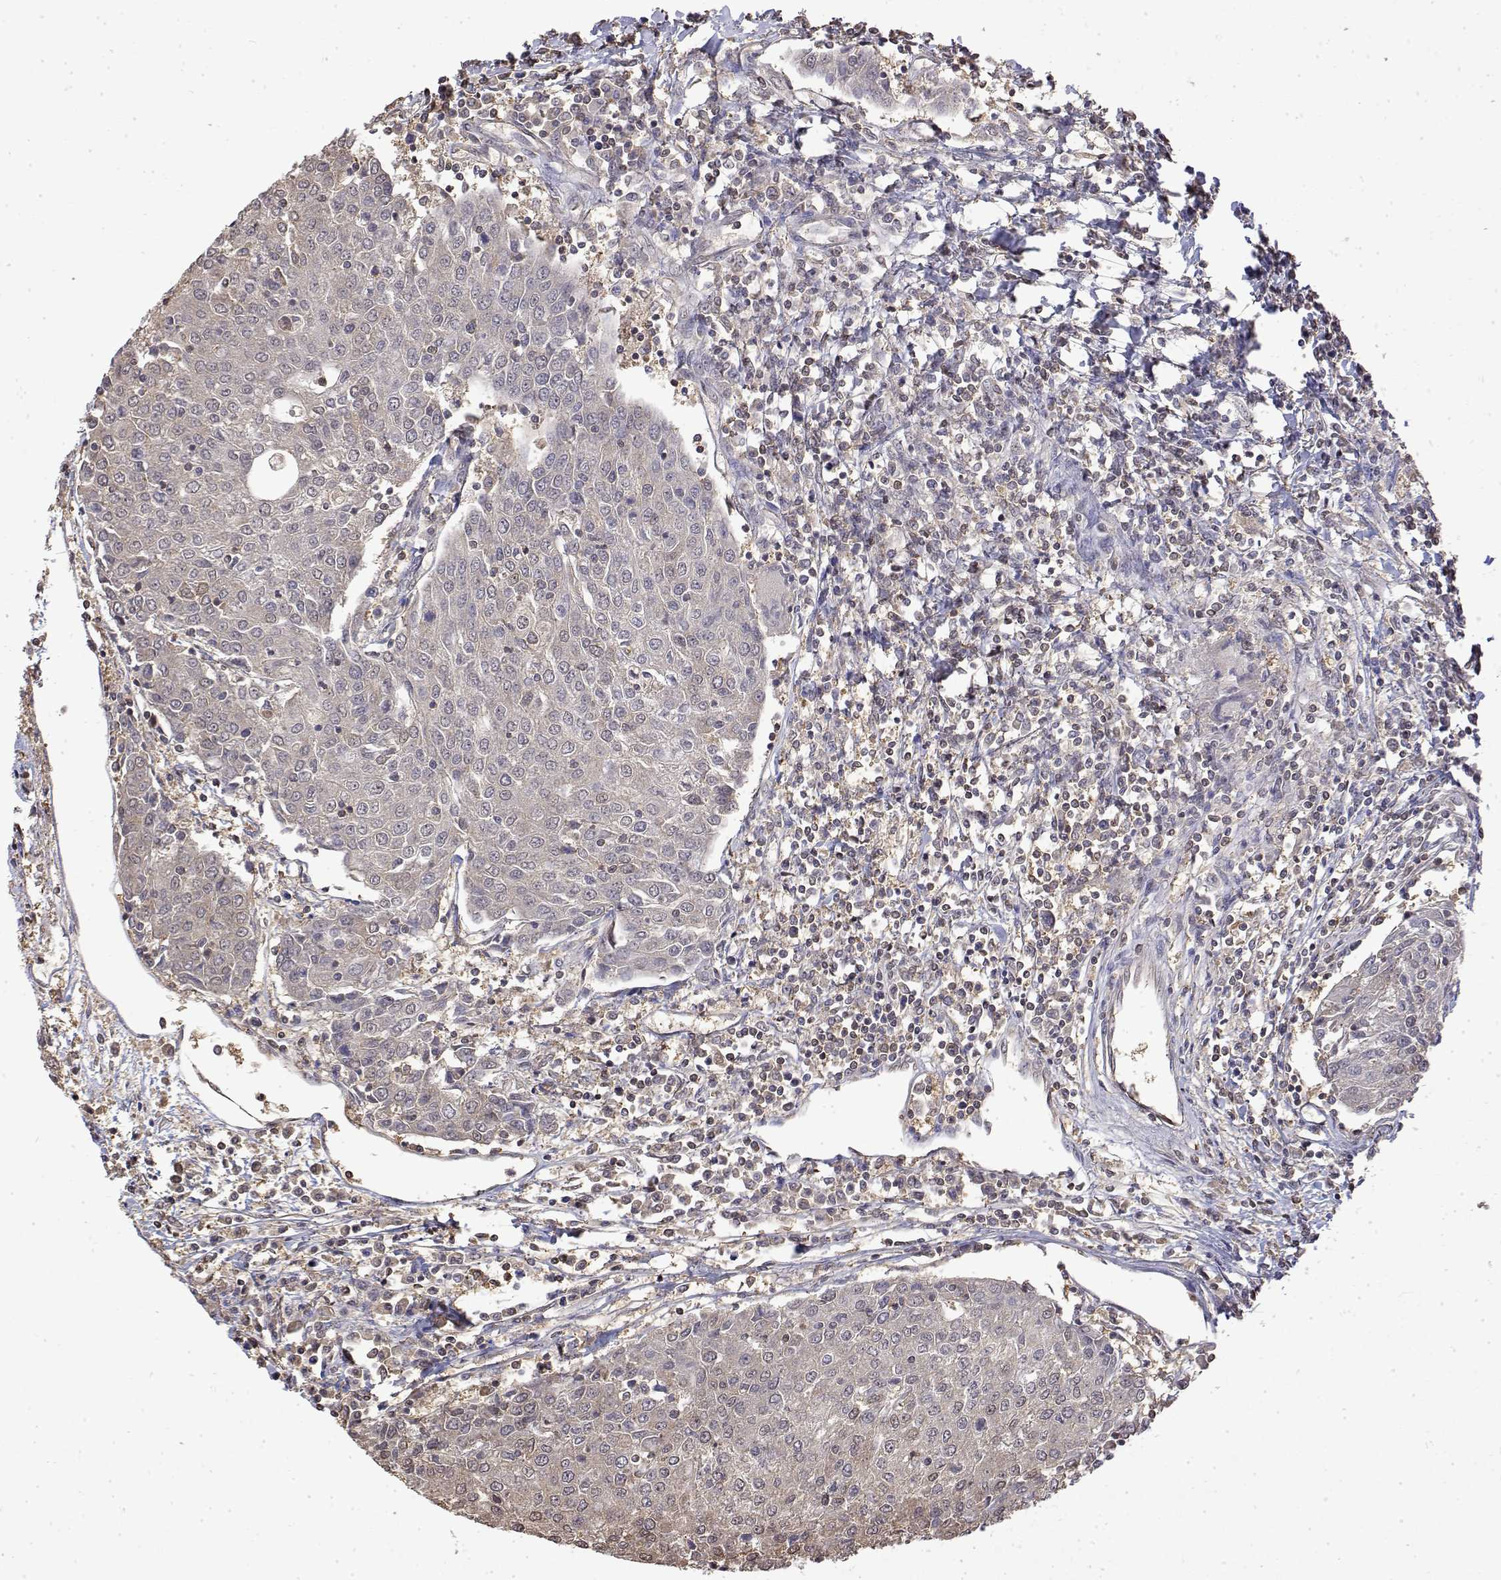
{"staining": {"intensity": "negative", "quantity": "none", "location": "none"}, "tissue": "urothelial cancer", "cell_type": "Tumor cells", "image_type": "cancer", "snomed": [{"axis": "morphology", "description": "Urothelial carcinoma, High grade"}, {"axis": "topography", "description": "Urinary bladder"}], "caption": "An image of urothelial cancer stained for a protein shows no brown staining in tumor cells.", "gene": "TPI1", "patient": {"sex": "female", "age": 85}}